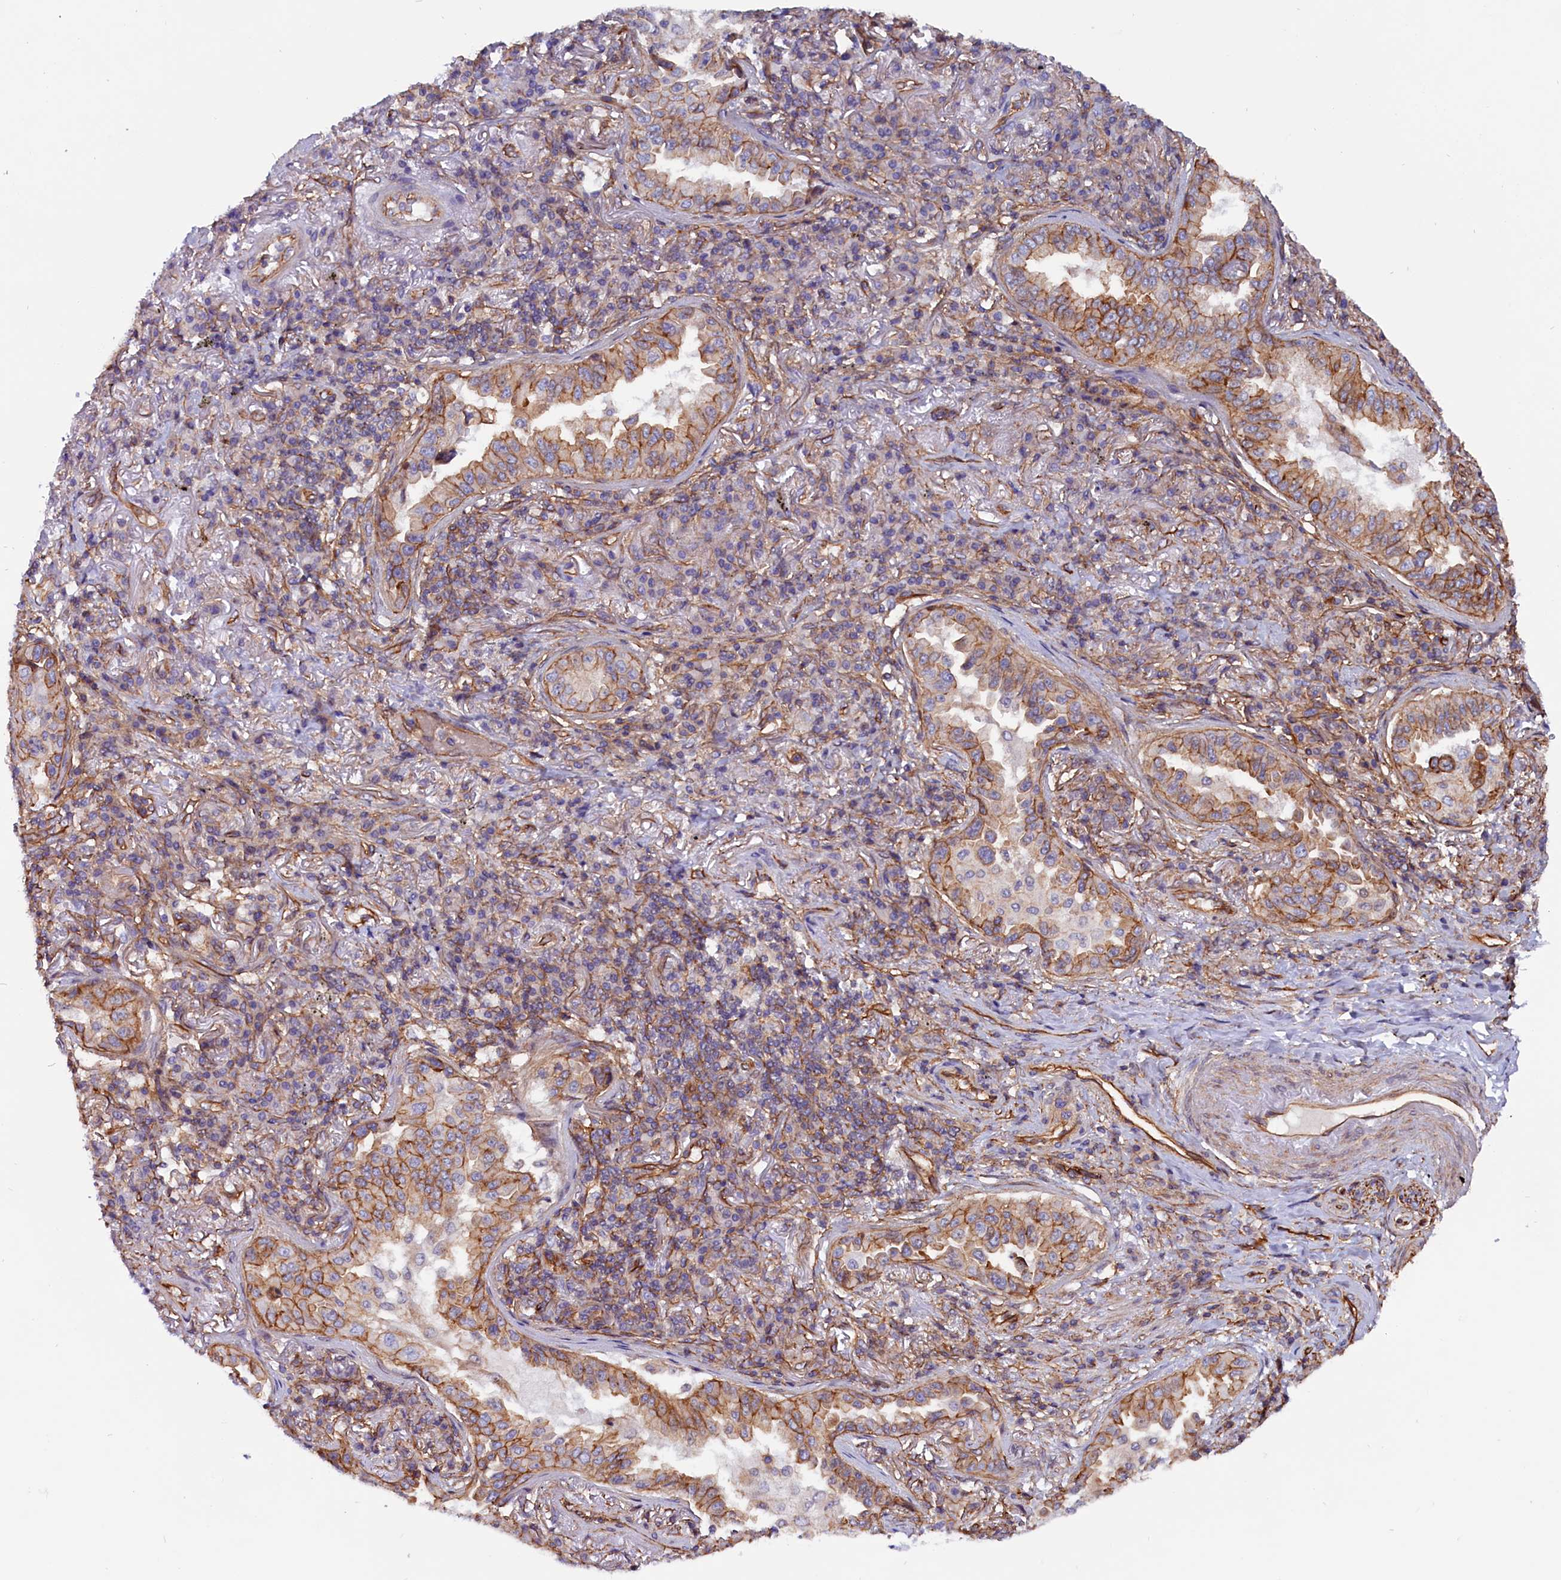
{"staining": {"intensity": "moderate", "quantity": "25%-75%", "location": "cytoplasmic/membranous"}, "tissue": "lung cancer", "cell_type": "Tumor cells", "image_type": "cancer", "snomed": [{"axis": "morphology", "description": "Adenocarcinoma, NOS"}, {"axis": "topography", "description": "Lung"}], "caption": "Immunohistochemistry histopathology image of human lung adenocarcinoma stained for a protein (brown), which reveals medium levels of moderate cytoplasmic/membranous expression in about 25%-75% of tumor cells.", "gene": "ZNF749", "patient": {"sex": "female", "age": 69}}